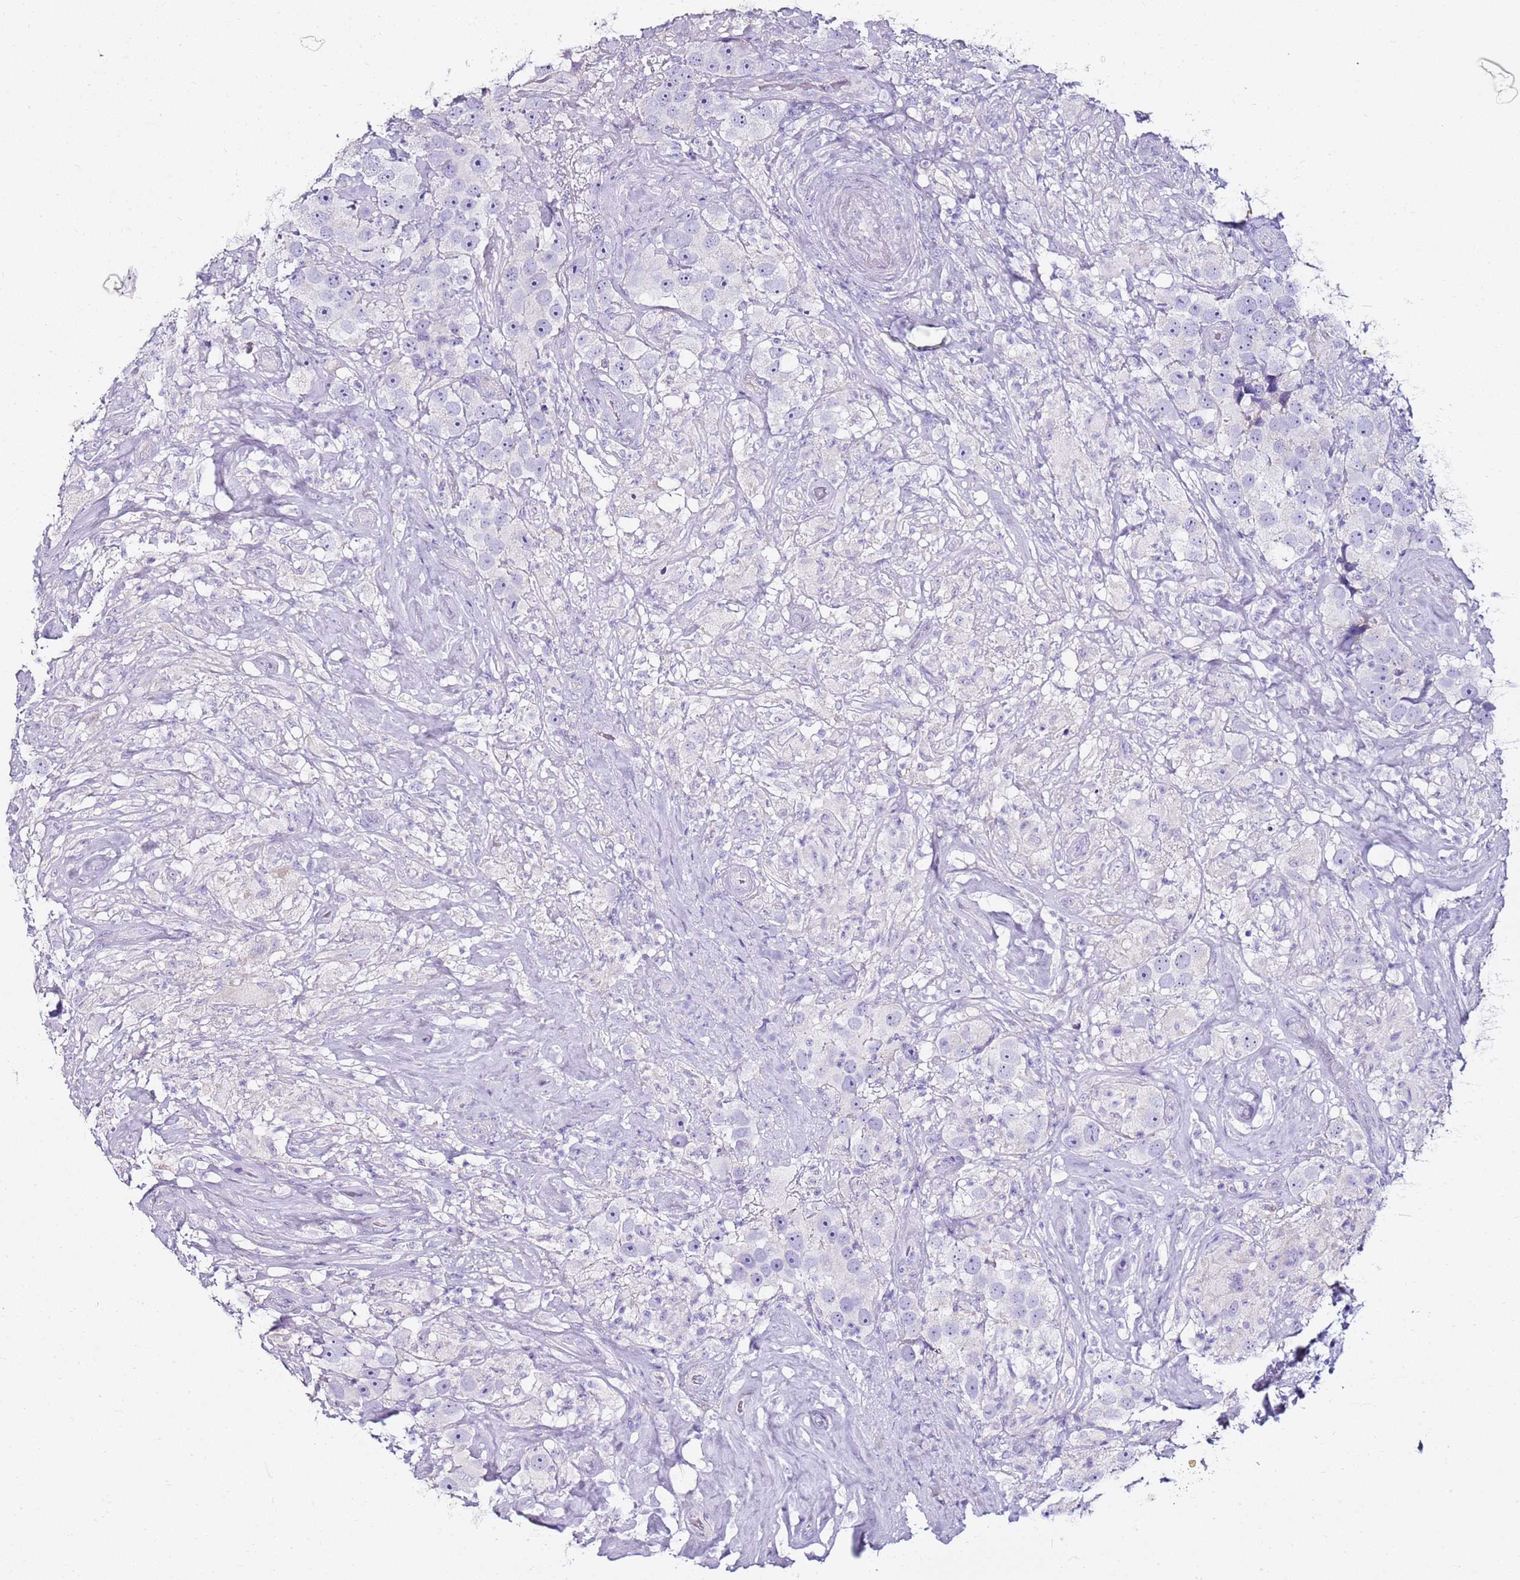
{"staining": {"intensity": "negative", "quantity": "none", "location": "none"}, "tissue": "testis cancer", "cell_type": "Tumor cells", "image_type": "cancer", "snomed": [{"axis": "morphology", "description": "Seminoma, NOS"}, {"axis": "topography", "description": "Testis"}], "caption": "Immunohistochemistry histopathology image of neoplastic tissue: human testis cancer stained with DAB (3,3'-diaminobenzidine) shows no significant protein positivity in tumor cells.", "gene": "MYBPC3", "patient": {"sex": "male", "age": 49}}